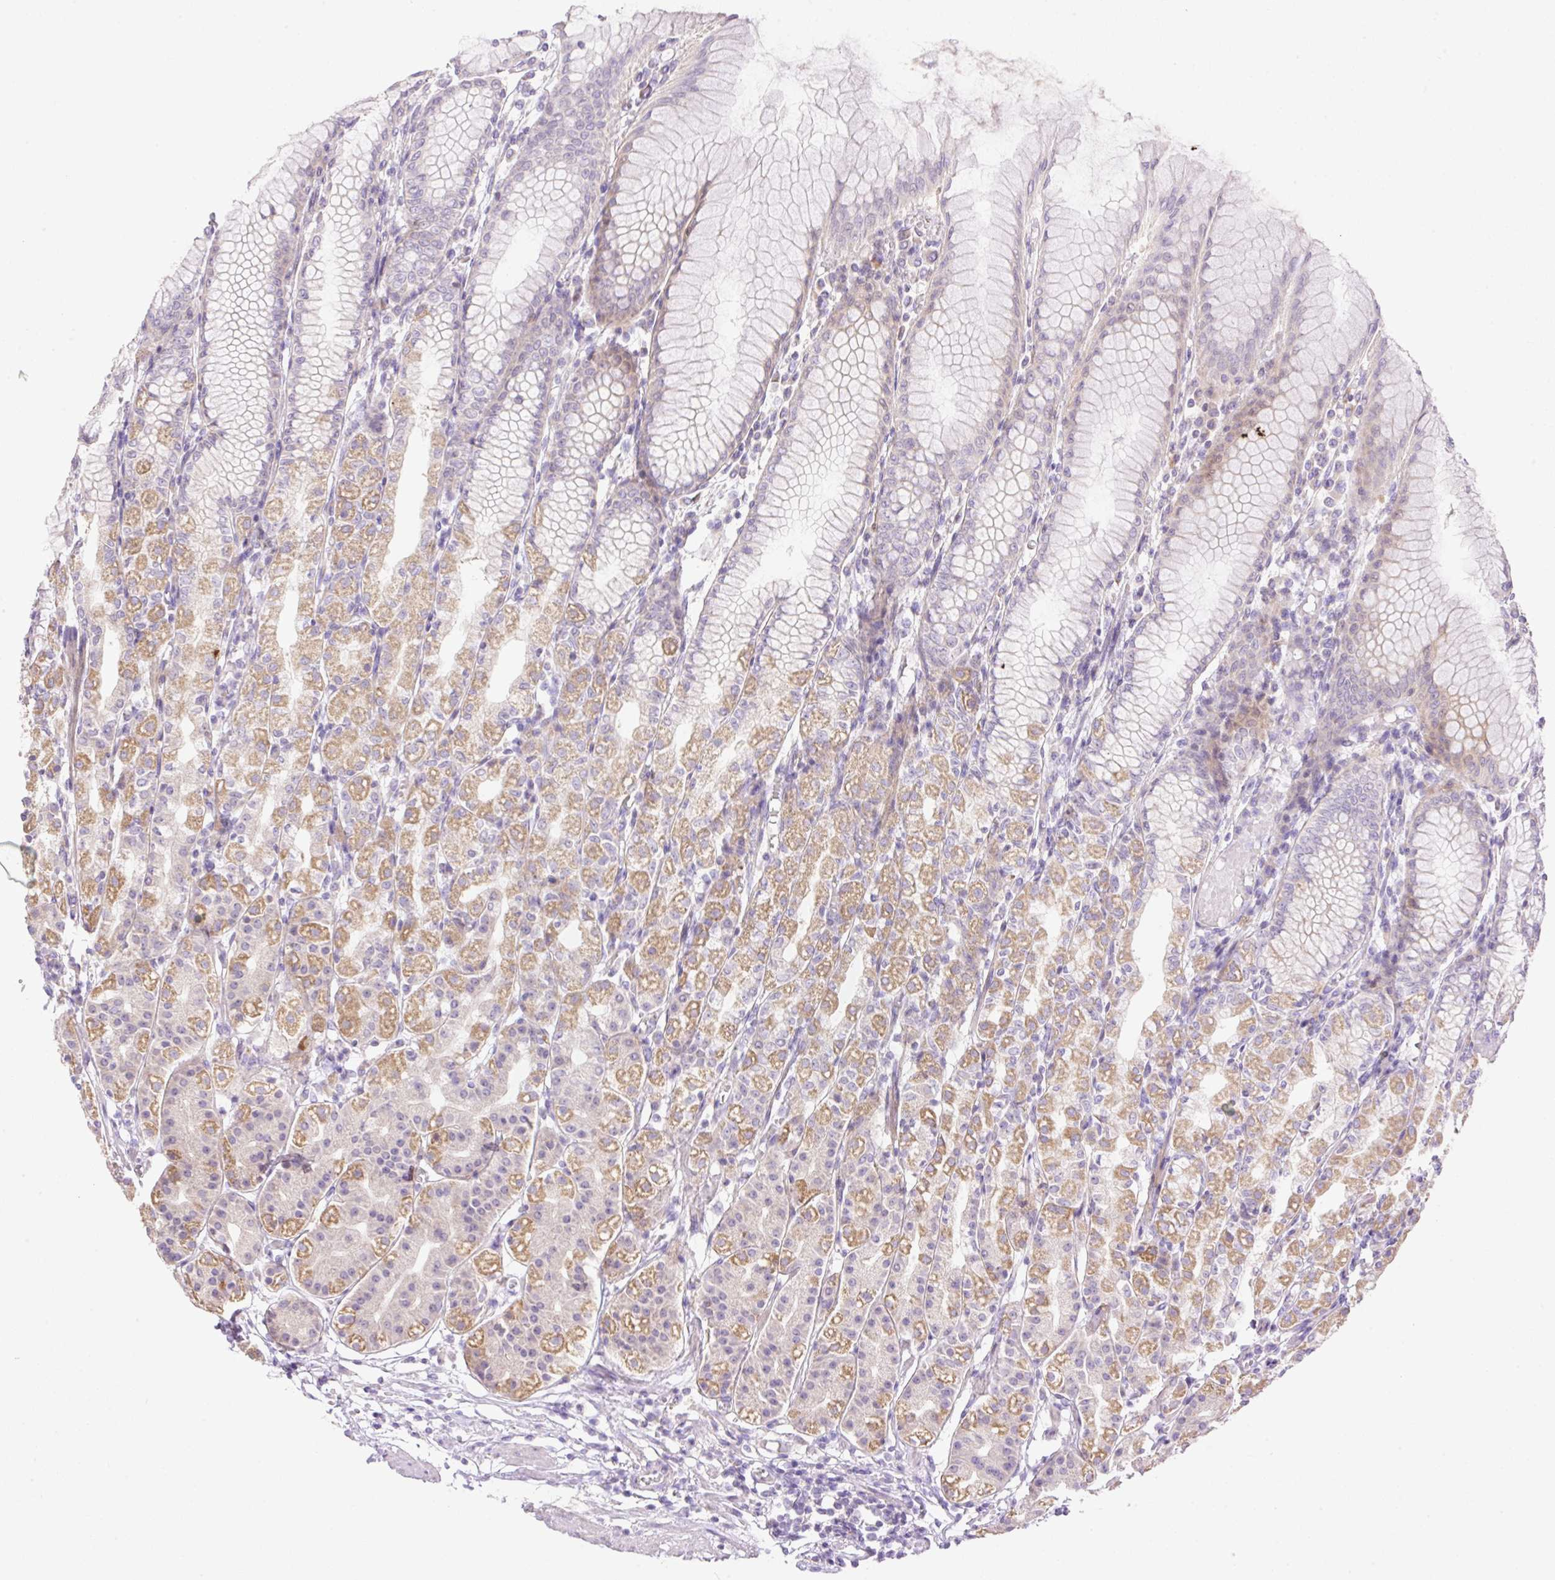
{"staining": {"intensity": "moderate", "quantity": ">75%", "location": "cytoplasmic/membranous"}, "tissue": "stomach", "cell_type": "Glandular cells", "image_type": "normal", "snomed": [{"axis": "morphology", "description": "Normal tissue, NOS"}, {"axis": "topography", "description": "Stomach"}], "caption": "Immunohistochemistry of benign stomach shows medium levels of moderate cytoplasmic/membranous staining in approximately >75% of glandular cells.", "gene": "VPS25", "patient": {"sex": "female", "age": 57}}